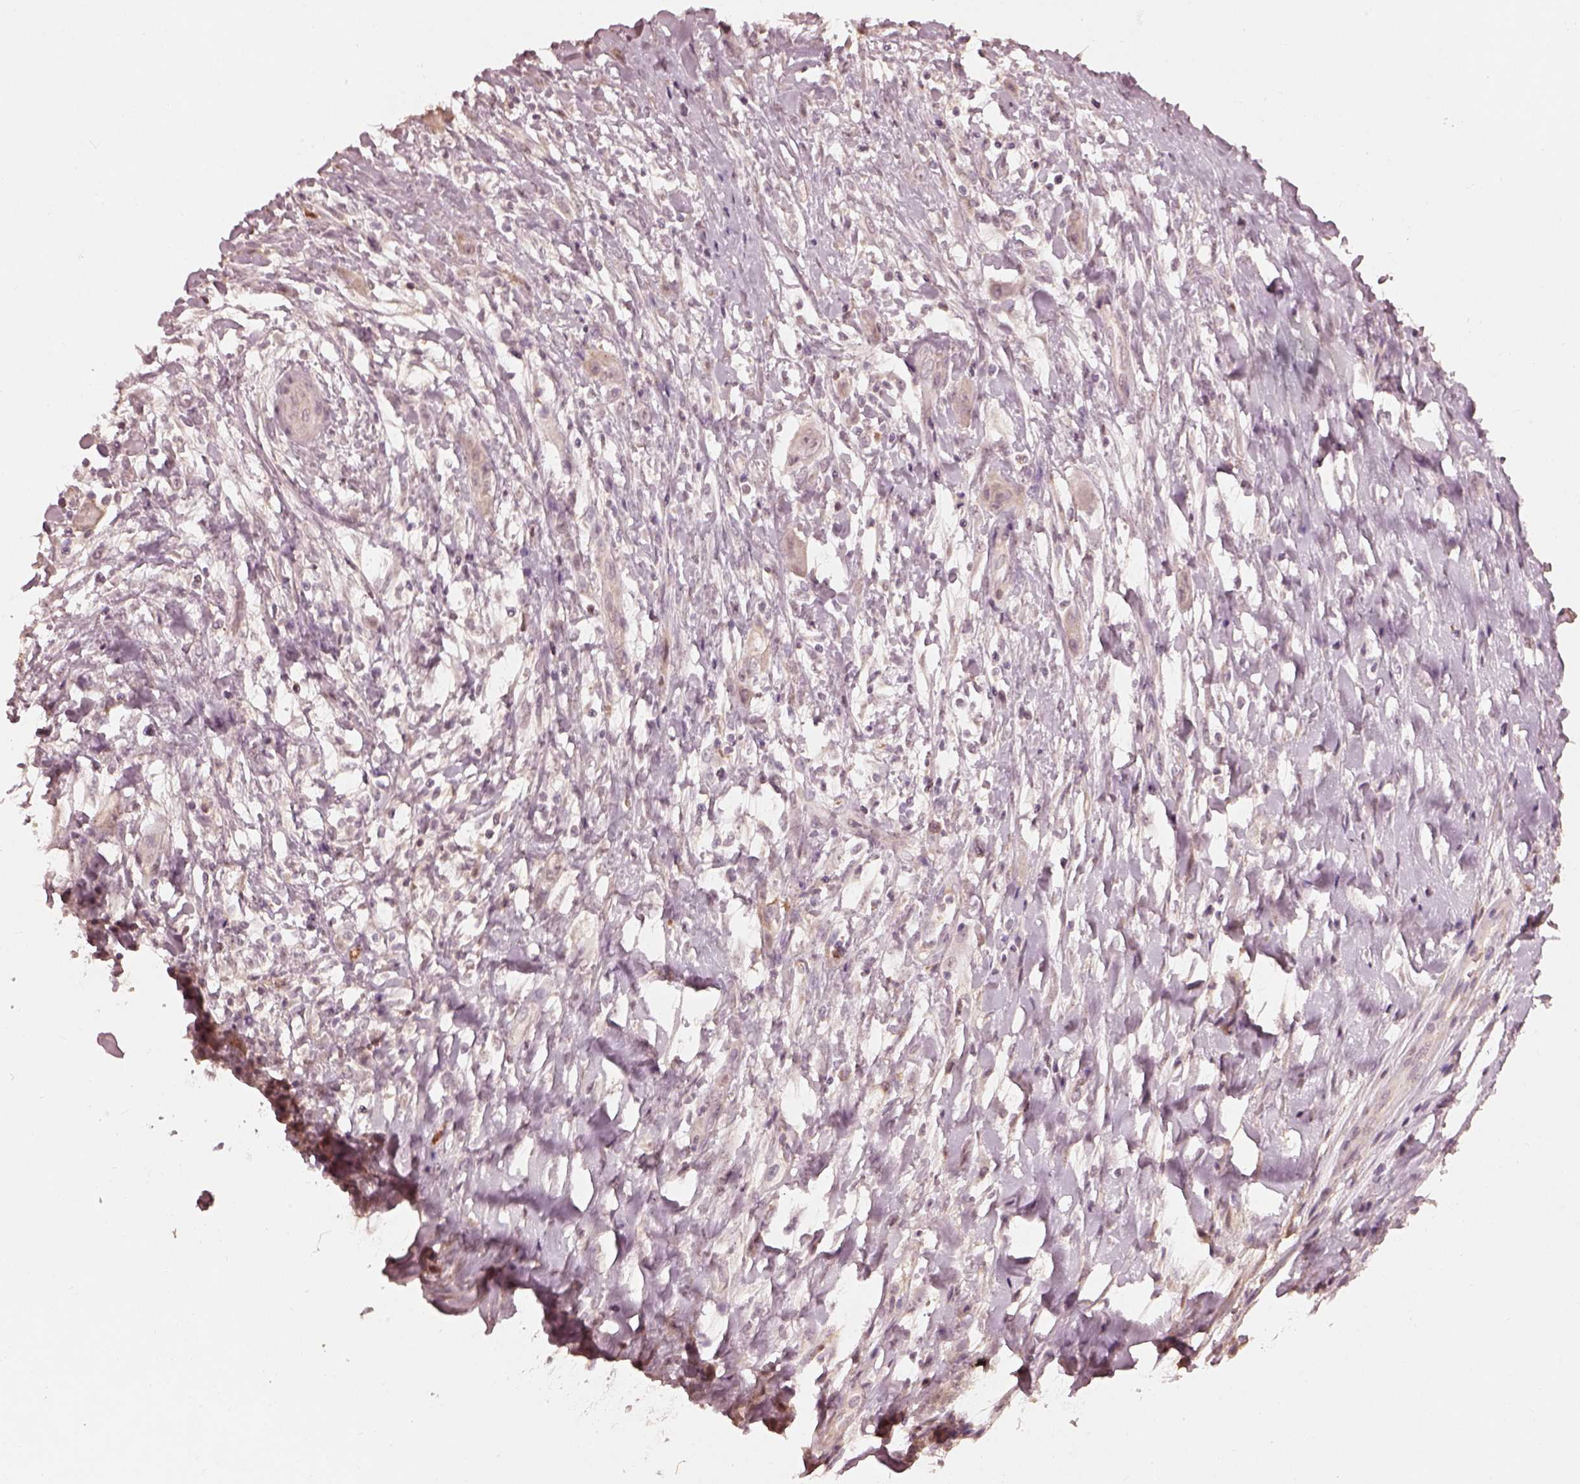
{"staining": {"intensity": "negative", "quantity": "none", "location": "none"}, "tissue": "skin cancer", "cell_type": "Tumor cells", "image_type": "cancer", "snomed": [{"axis": "morphology", "description": "Squamous cell carcinoma, NOS"}, {"axis": "topography", "description": "Skin"}], "caption": "Protein analysis of skin cancer displays no significant staining in tumor cells.", "gene": "CALR3", "patient": {"sex": "male", "age": 62}}